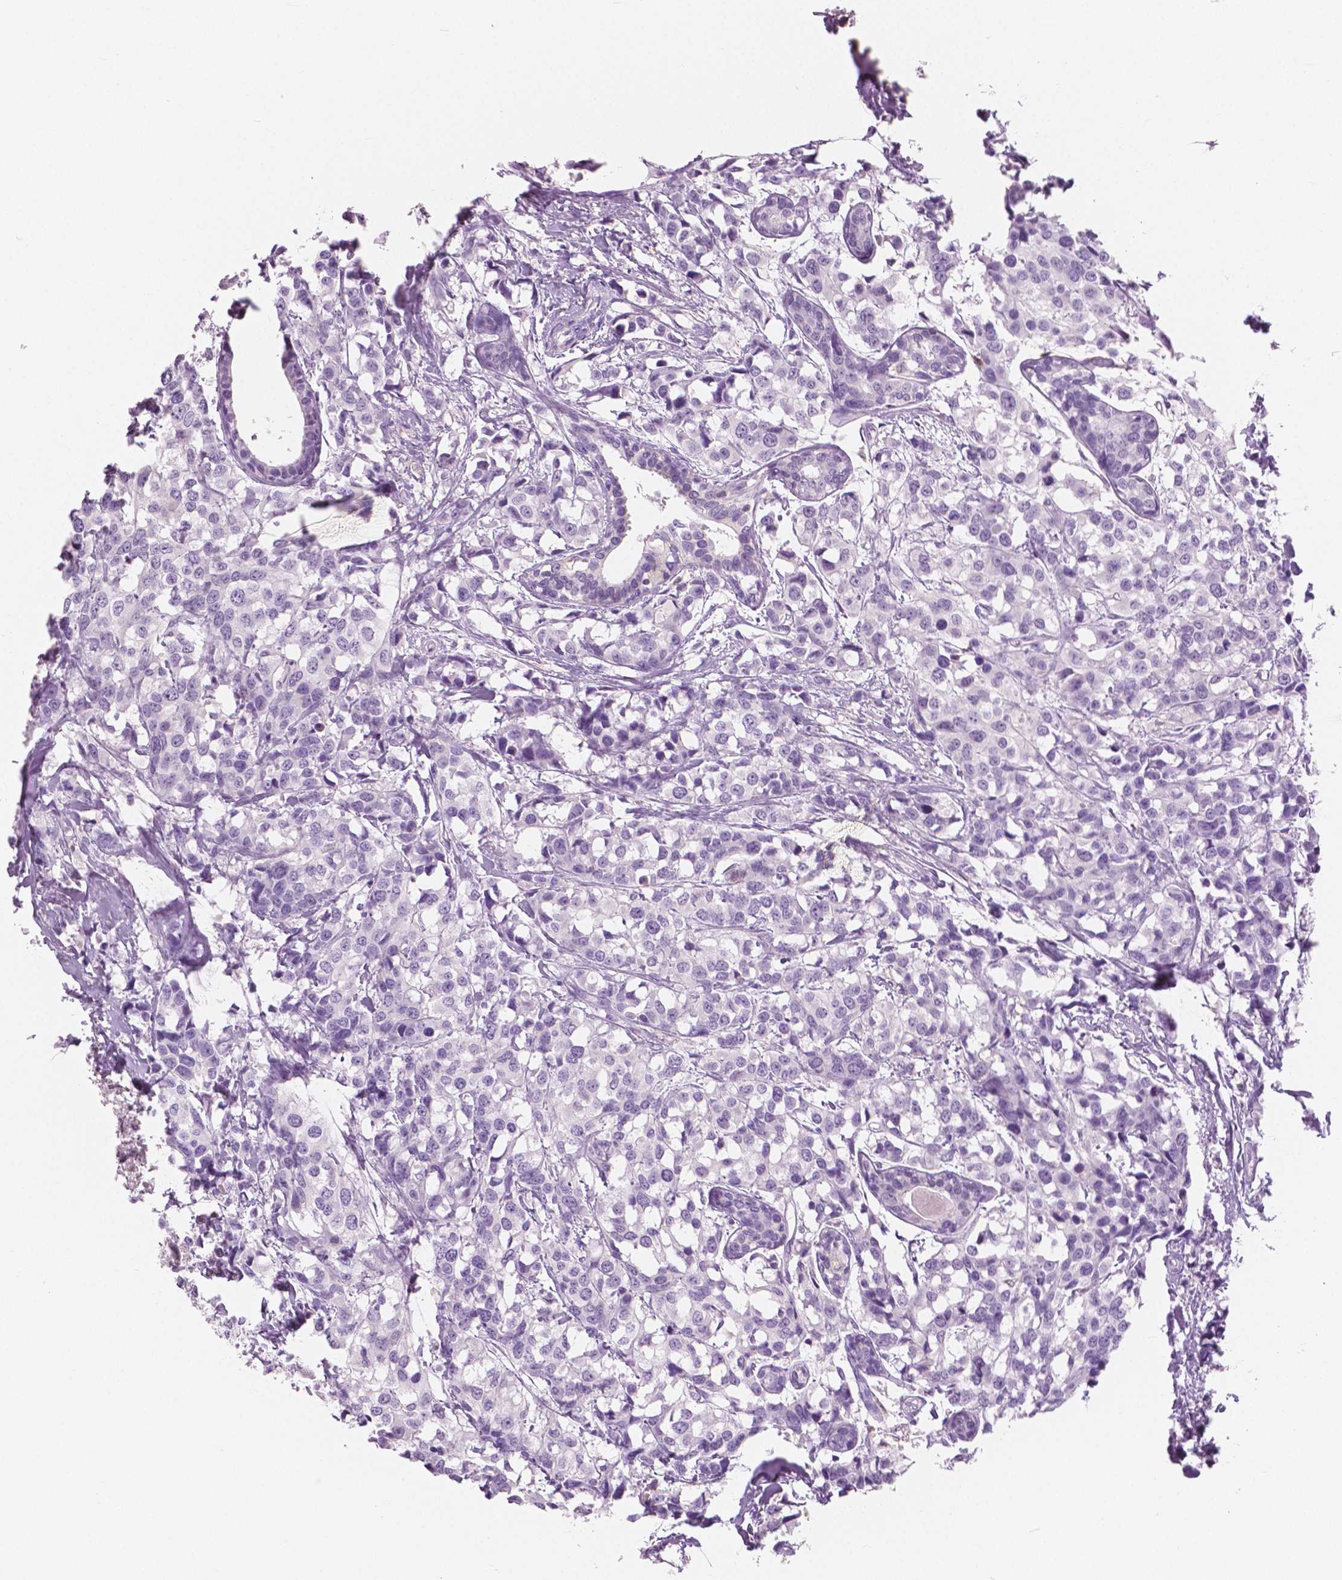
{"staining": {"intensity": "negative", "quantity": "none", "location": "none"}, "tissue": "breast cancer", "cell_type": "Tumor cells", "image_type": "cancer", "snomed": [{"axis": "morphology", "description": "Lobular carcinoma"}, {"axis": "topography", "description": "Breast"}], "caption": "Breast cancer (lobular carcinoma) was stained to show a protein in brown. There is no significant positivity in tumor cells.", "gene": "GALM", "patient": {"sex": "female", "age": 59}}